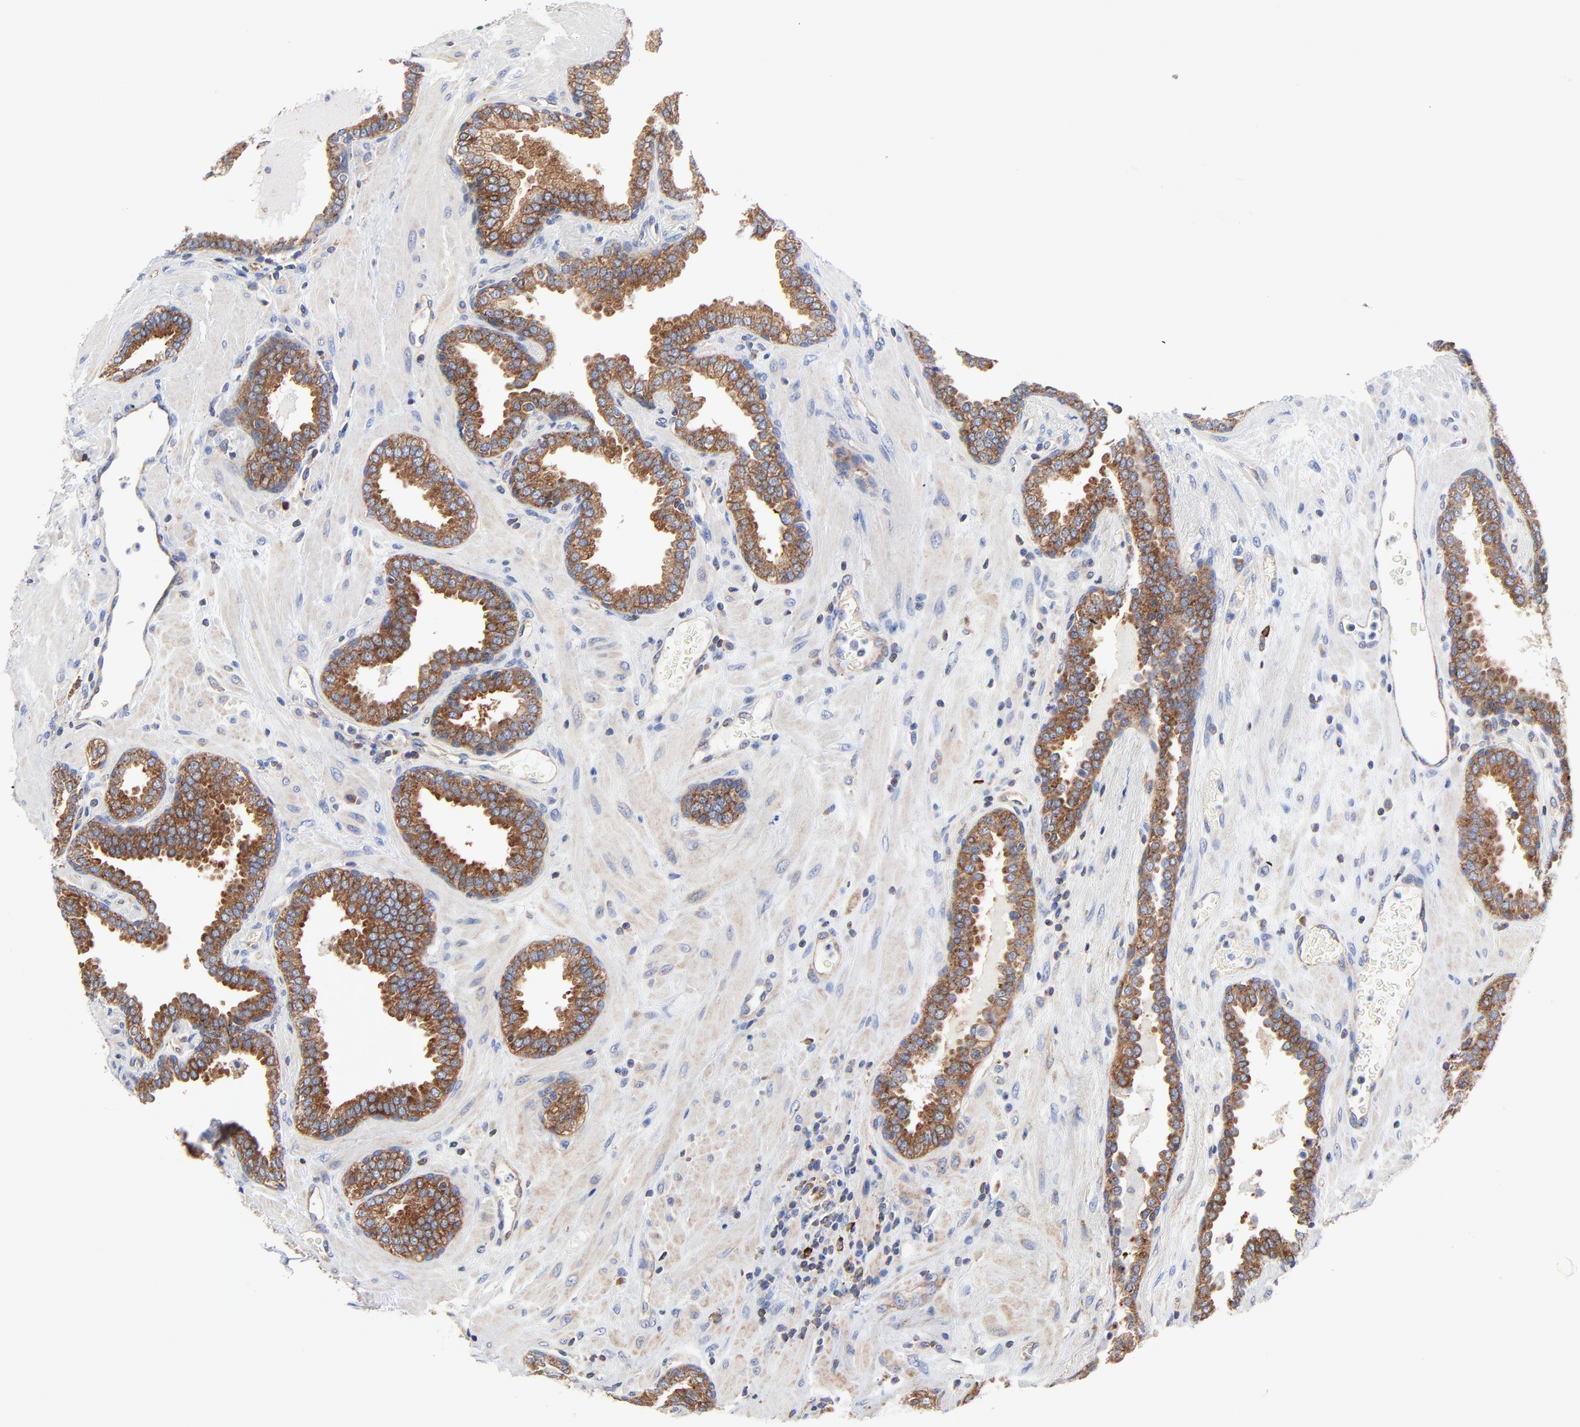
{"staining": {"intensity": "strong", "quantity": ">75%", "location": "cytoplasmic/membranous"}, "tissue": "prostate", "cell_type": "Glandular cells", "image_type": "normal", "snomed": [{"axis": "morphology", "description": "Normal tissue, NOS"}, {"axis": "topography", "description": "Prostate"}], "caption": "Protein staining of normal prostate reveals strong cytoplasmic/membranous staining in about >75% of glandular cells.", "gene": "CD2AP", "patient": {"sex": "male", "age": 51}}